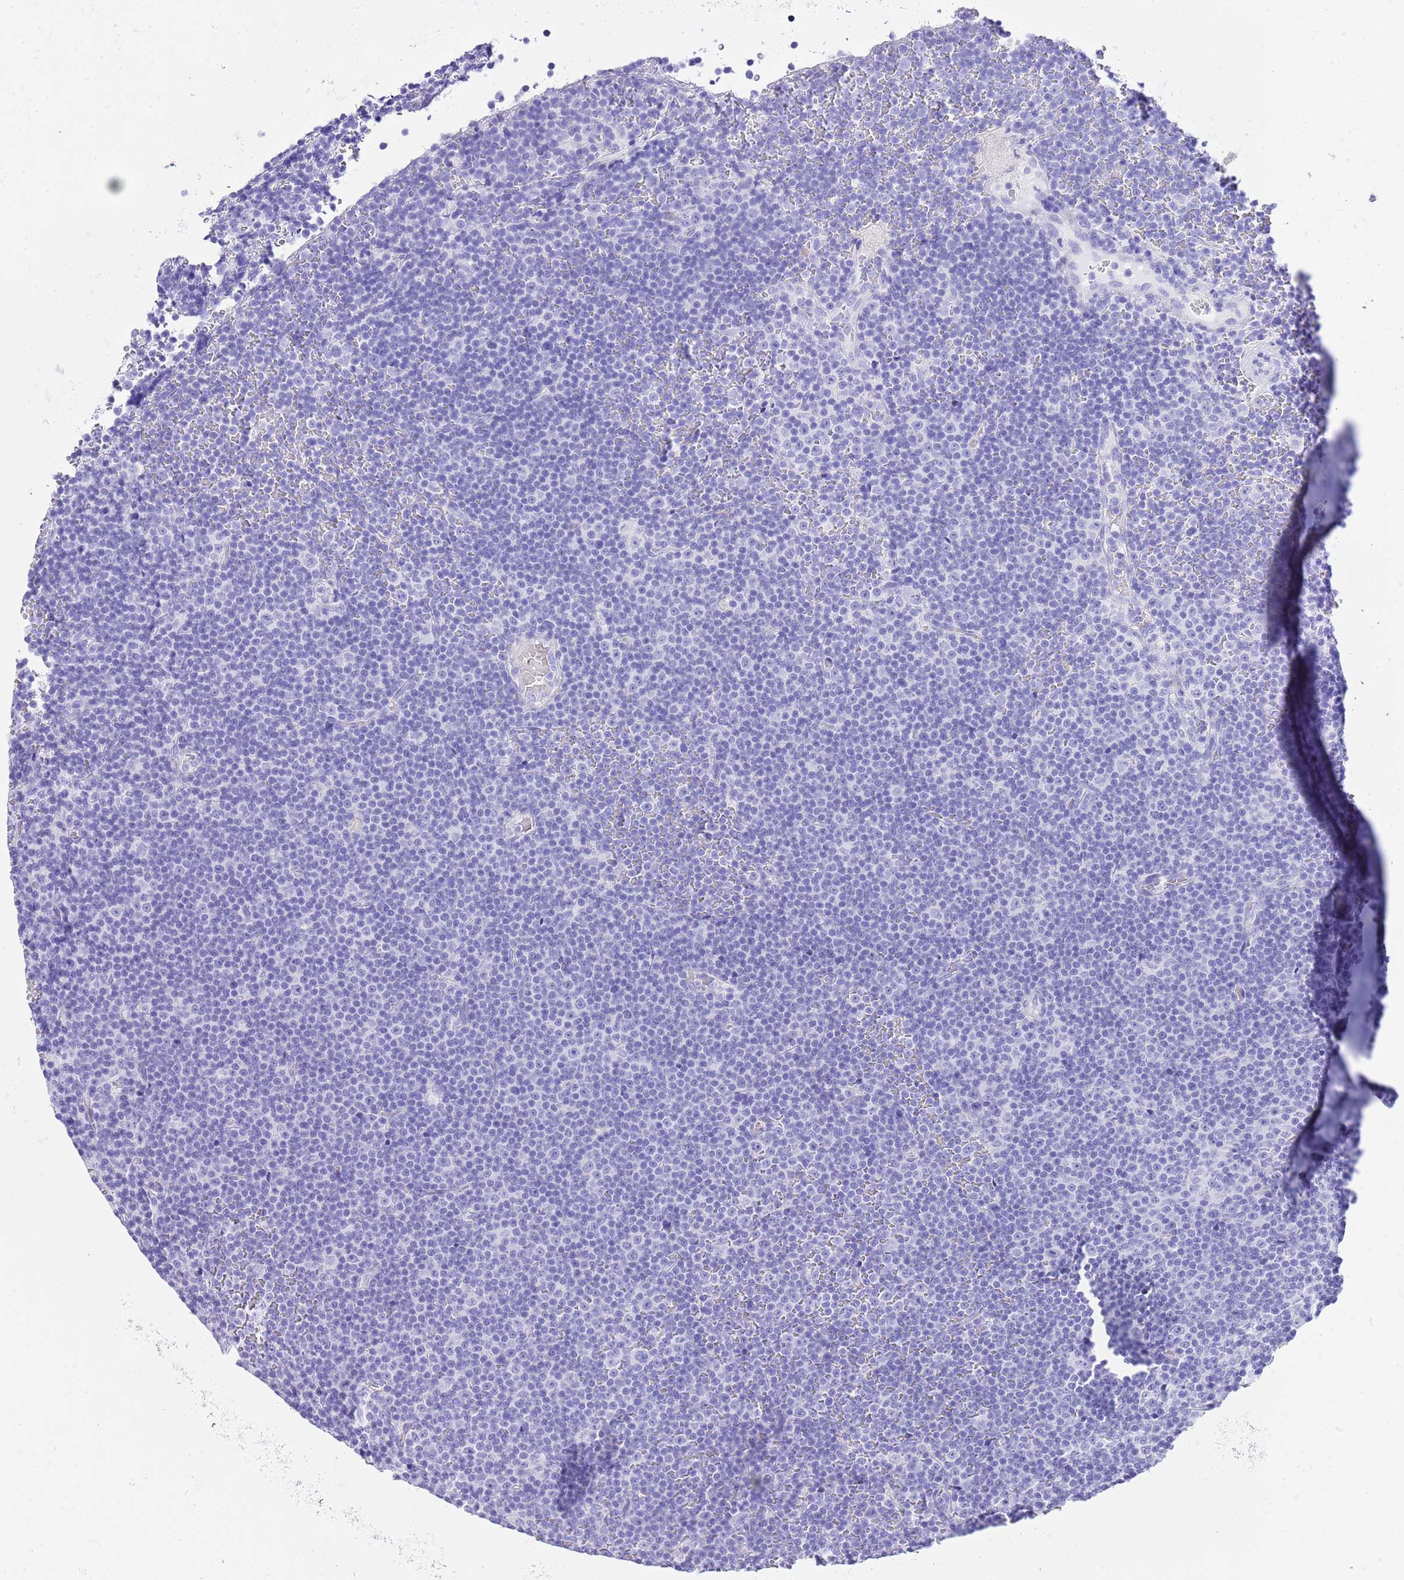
{"staining": {"intensity": "negative", "quantity": "none", "location": "none"}, "tissue": "lymphoma", "cell_type": "Tumor cells", "image_type": "cancer", "snomed": [{"axis": "morphology", "description": "Malignant lymphoma, non-Hodgkin's type, Low grade"}, {"axis": "topography", "description": "Lymph node"}], "caption": "This is a histopathology image of IHC staining of lymphoma, which shows no expression in tumor cells.", "gene": "KCNC1", "patient": {"sex": "female", "age": 67}}